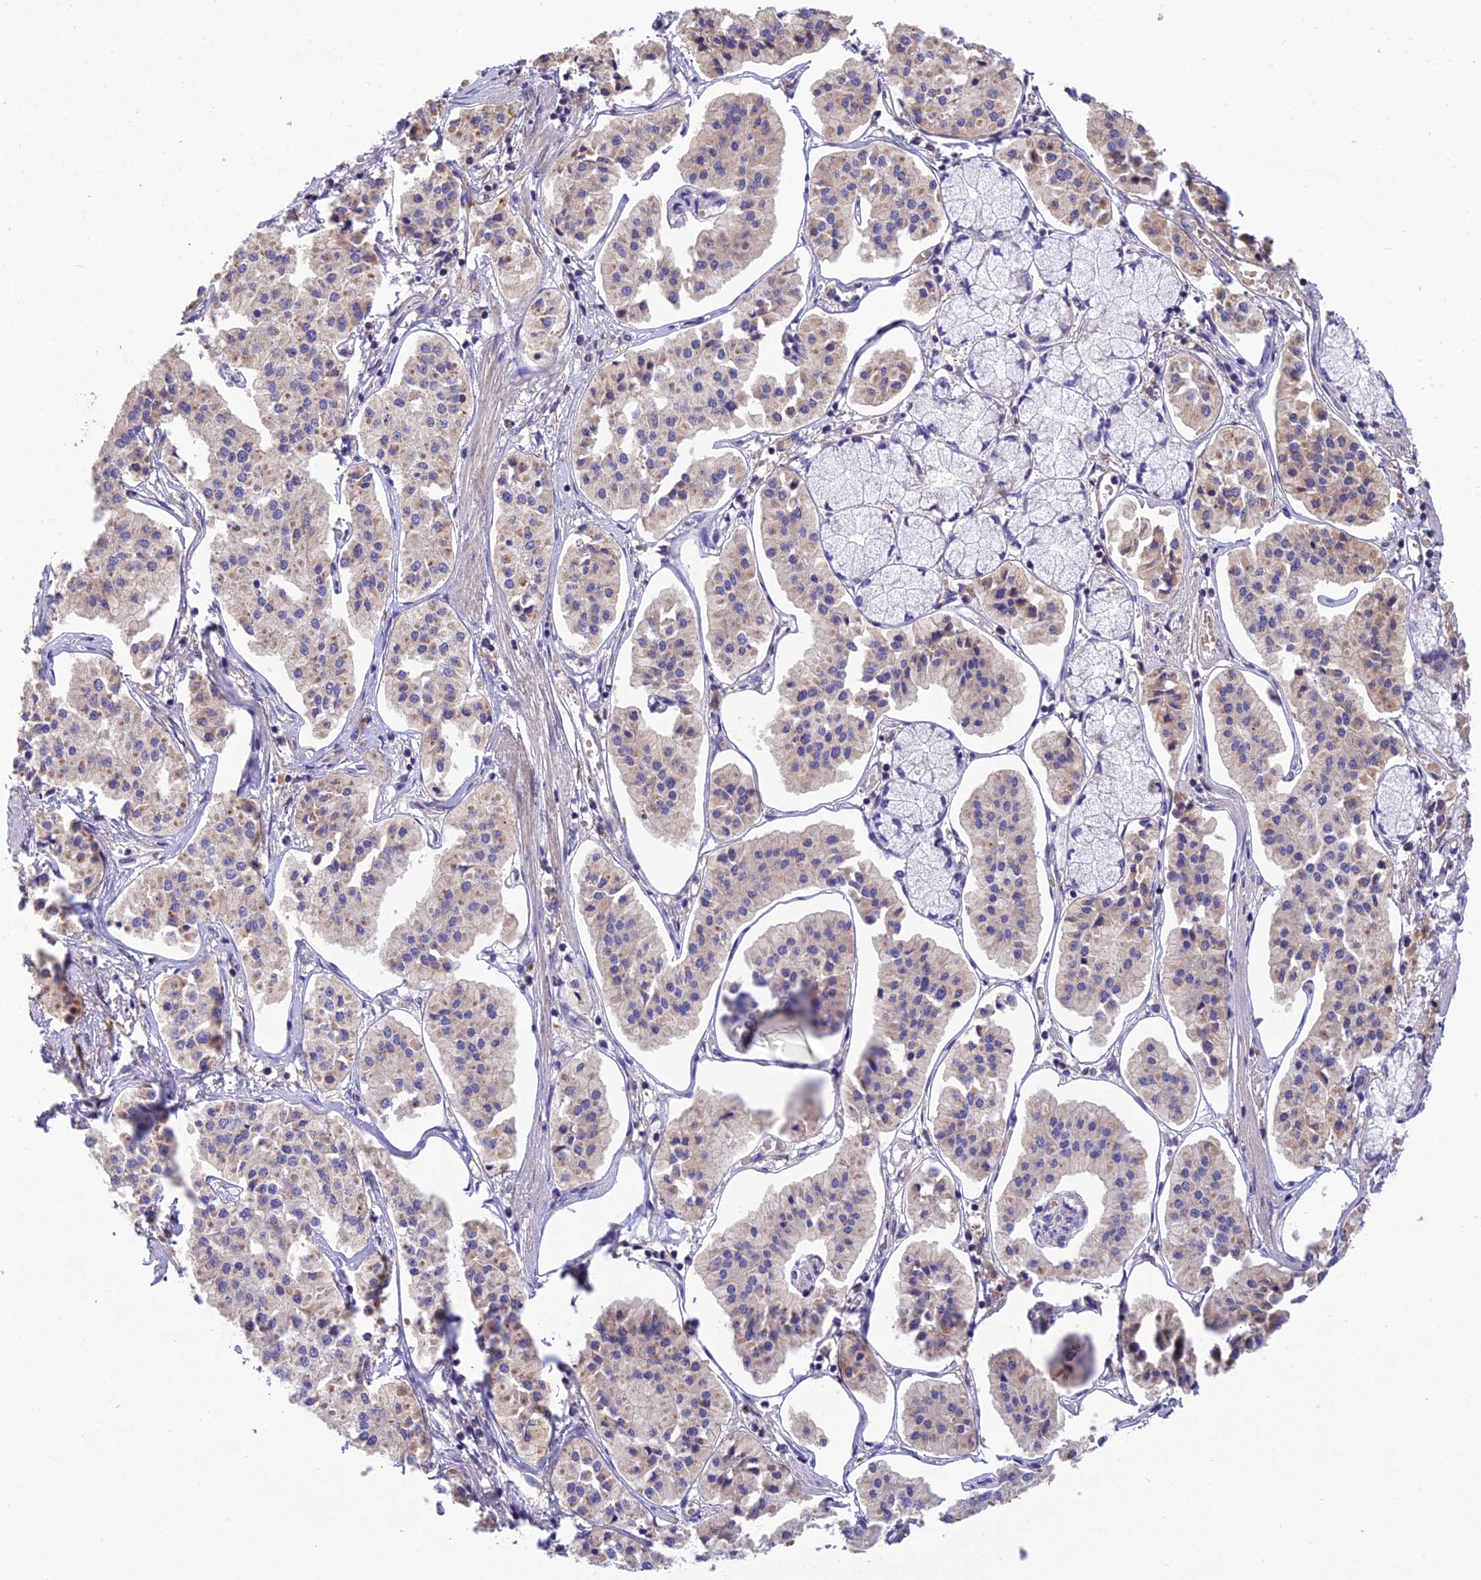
{"staining": {"intensity": "weak", "quantity": "25%-75%", "location": "cytoplasmic/membranous"}, "tissue": "pancreatic cancer", "cell_type": "Tumor cells", "image_type": "cancer", "snomed": [{"axis": "morphology", "description": "Adenocarcinoma, NOS"}, {"axis": "topography", "description": "Pancreas"}], "caption": "Weak cytoplasmic/membranous staining is present in about 25%-75% of tumor cells in pancreatic cancer. (IHC, brightfield microscopy, high magnification).", "gene": "DENND5B", "patient": {"sex": "female", "age": 50}}